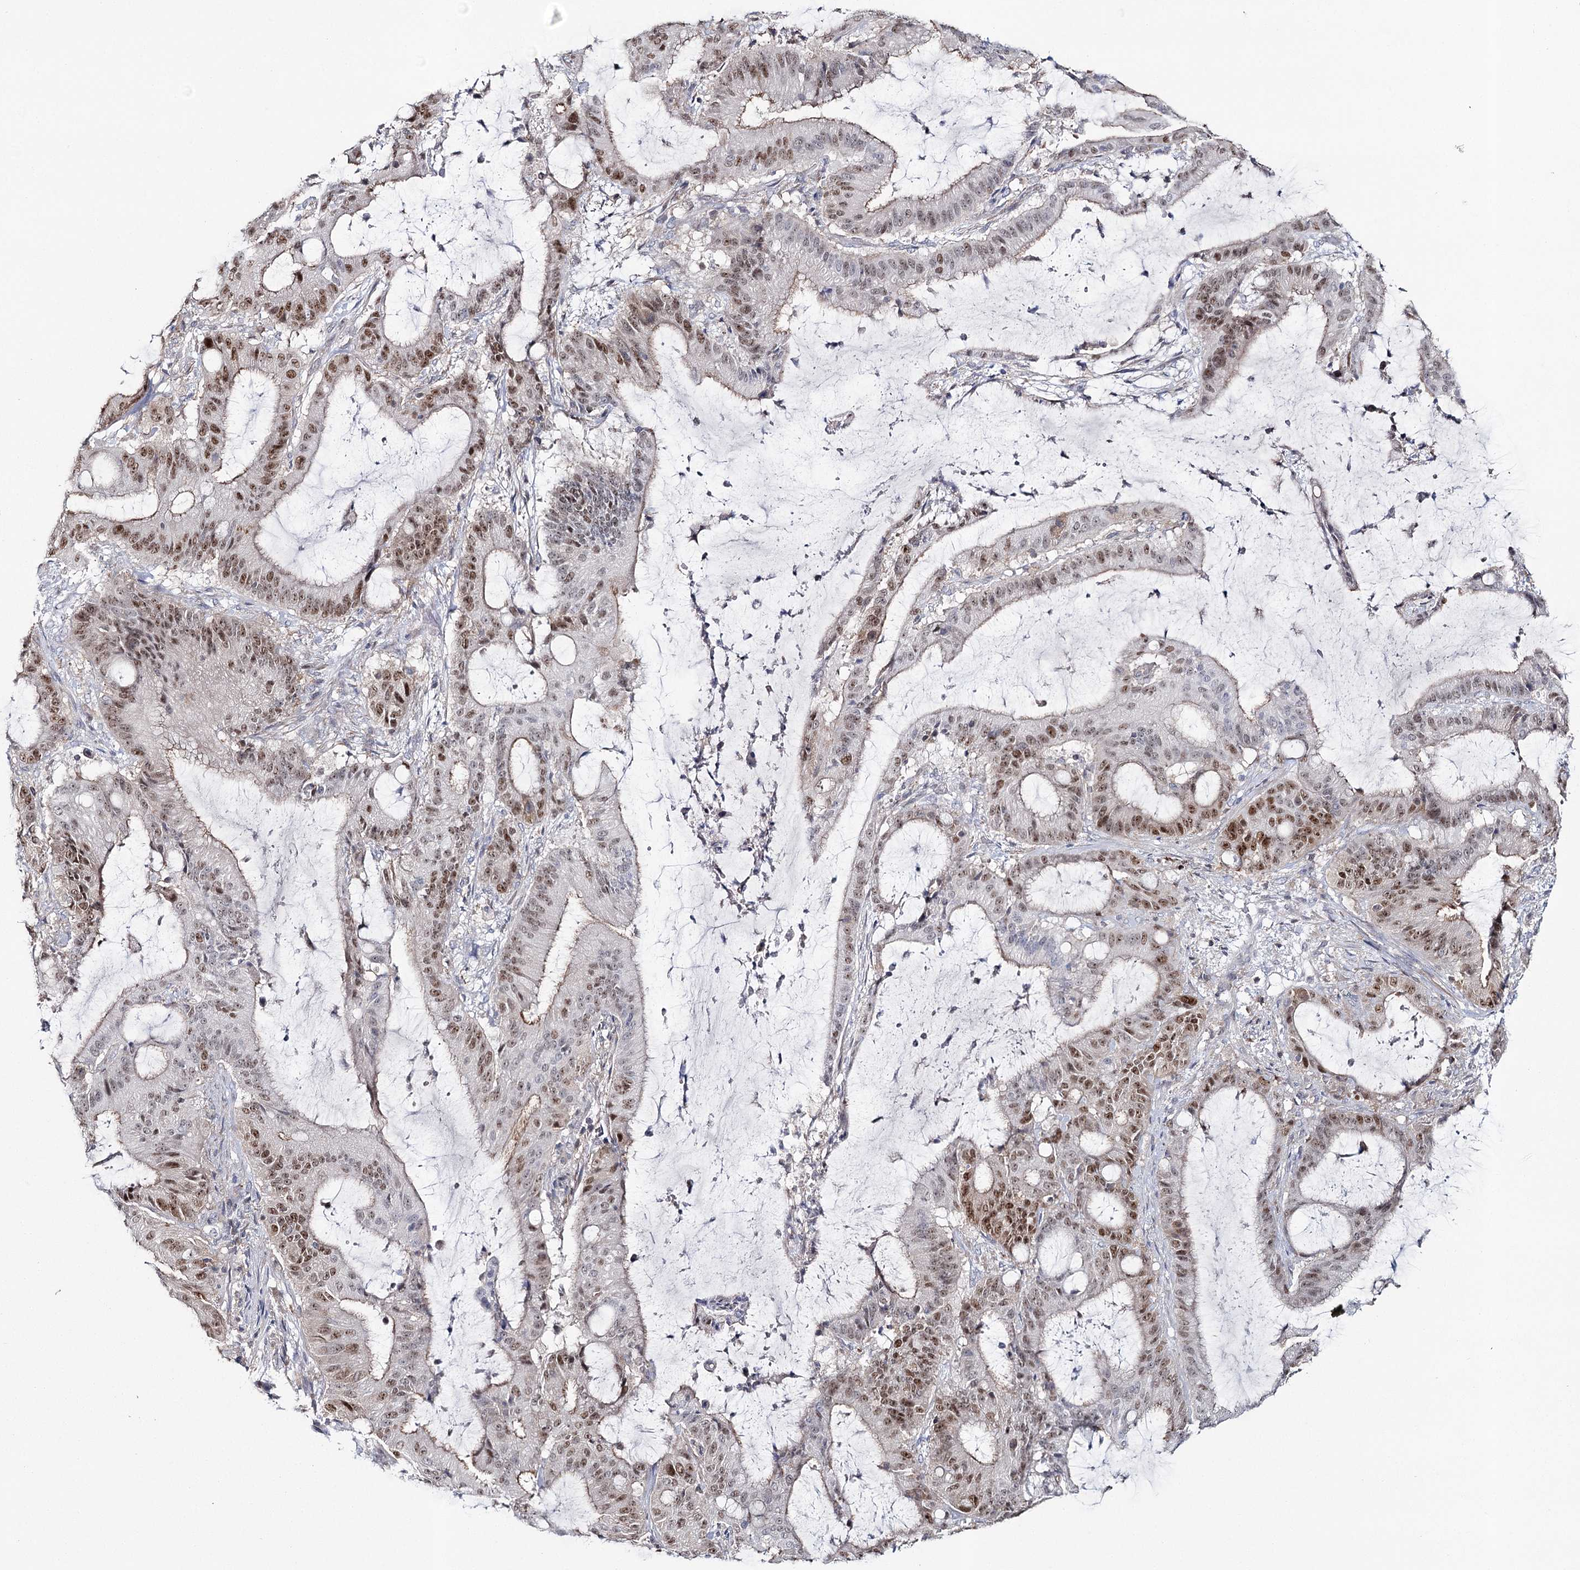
{"staining": {"intensity": "moderate", "quantity": ">75%", "location": "nuclear"}, "tissue": "liver cancer", "cell_type": "Tumor cells", "image_type": "cancer", "snomed": [{"axis": "morphology", "description": "Normal tissue, NOS"}, {"axis": "morphology", "description": "Cholangiocarcinoma"}, {"axis": "topography", "description": "Liver"}, {"axis": "topography", "description": "Peripheral nerve tissue"}], "caption": "Liver cancer stained with DAB (3,3'-diaminobenzidine) immunohistochemistry exhibits medium levels of moderate nuclear expression in approximately >75% of tumor cells. (DAB = brown stain, brightfield microscopy at high magnification).", "gene": "ZC3H8", "patient": {"sex": "female", "age": 73}}